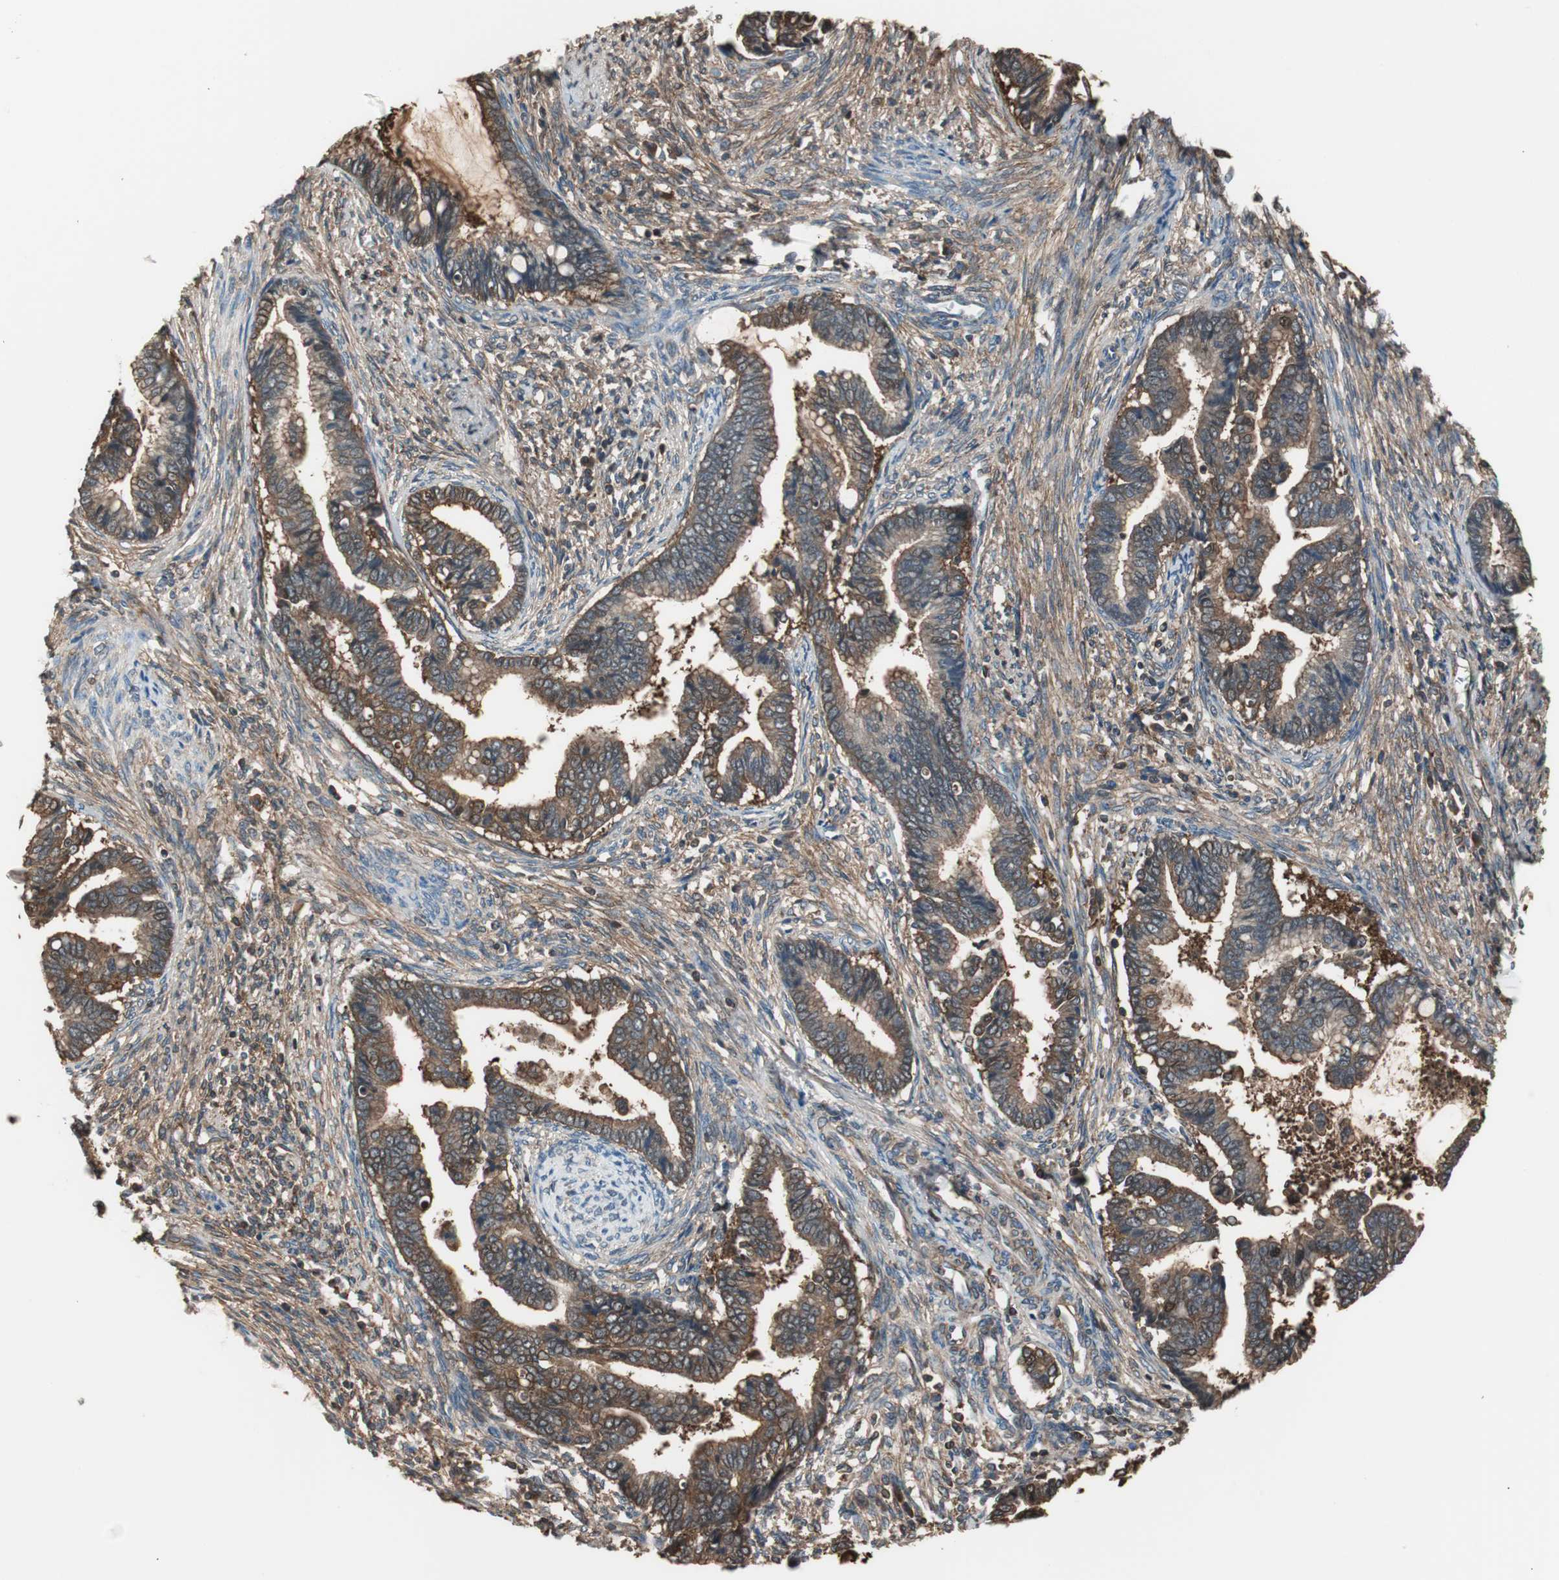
{"staining": {"intensity": "strong", "quantity": ">75%", "location": "cytoplasmic/membranous"}, "tissue": "cervical cancer", "cell_type": "Tumor cells", "image_type": "cancer", "snomed": [{"axis": "morphology", "description": "Adenocarcinoma, NOS"}, {"axis": "topography", "description": "Cervix"}], "caption": "Strong cytoplasmic/membranous protein expression is identified in about >75% of tumor cells in cervical cancer. The staining was performed using DAB, with brown indicating positive protein expression. Nuclei are stained blue with hematoxylin.", "gene": "CAPNS1", "patient": {"sex": "female", "age": 44}}